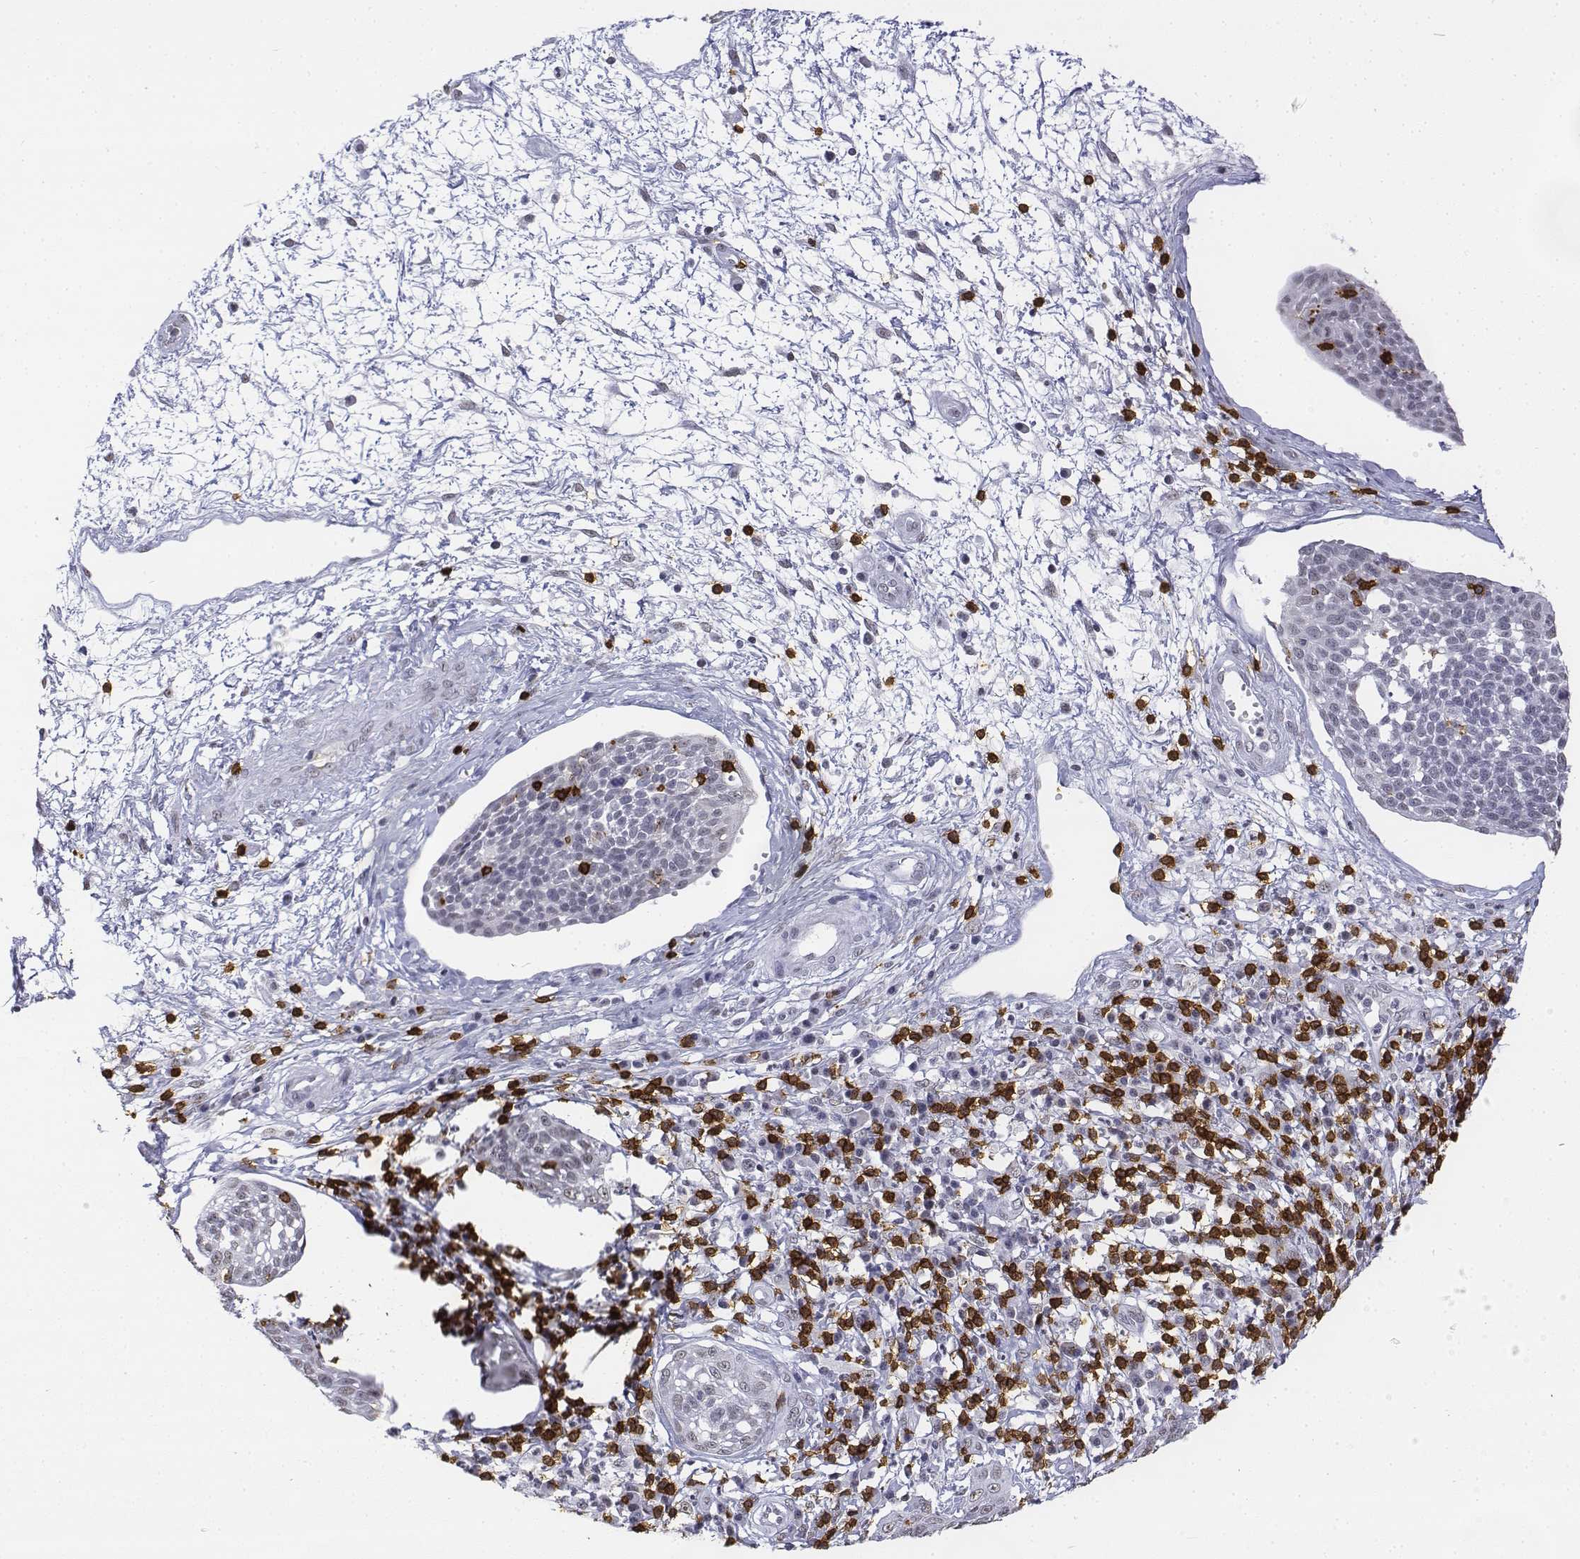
{"staining": {"intensity": "negative", "quantity": "none", "location": "none"}, "tissue": "cervical cancer", "cell_type": "Tumor cells", "image_type": "cancer", "snomed": [{"axis": "morphology", "description": "Squamous cell carcinoma, NOS"}, {"axis": "topography", "description": "Cervix"}], "caption": "There is no significant positivity in tumor cells of cervical squamous cell carcinoma. (IHC, brightfield microscopy, high magnification).", "gene": "CD3E", "patient": {"sex": "female", "age": 34}}